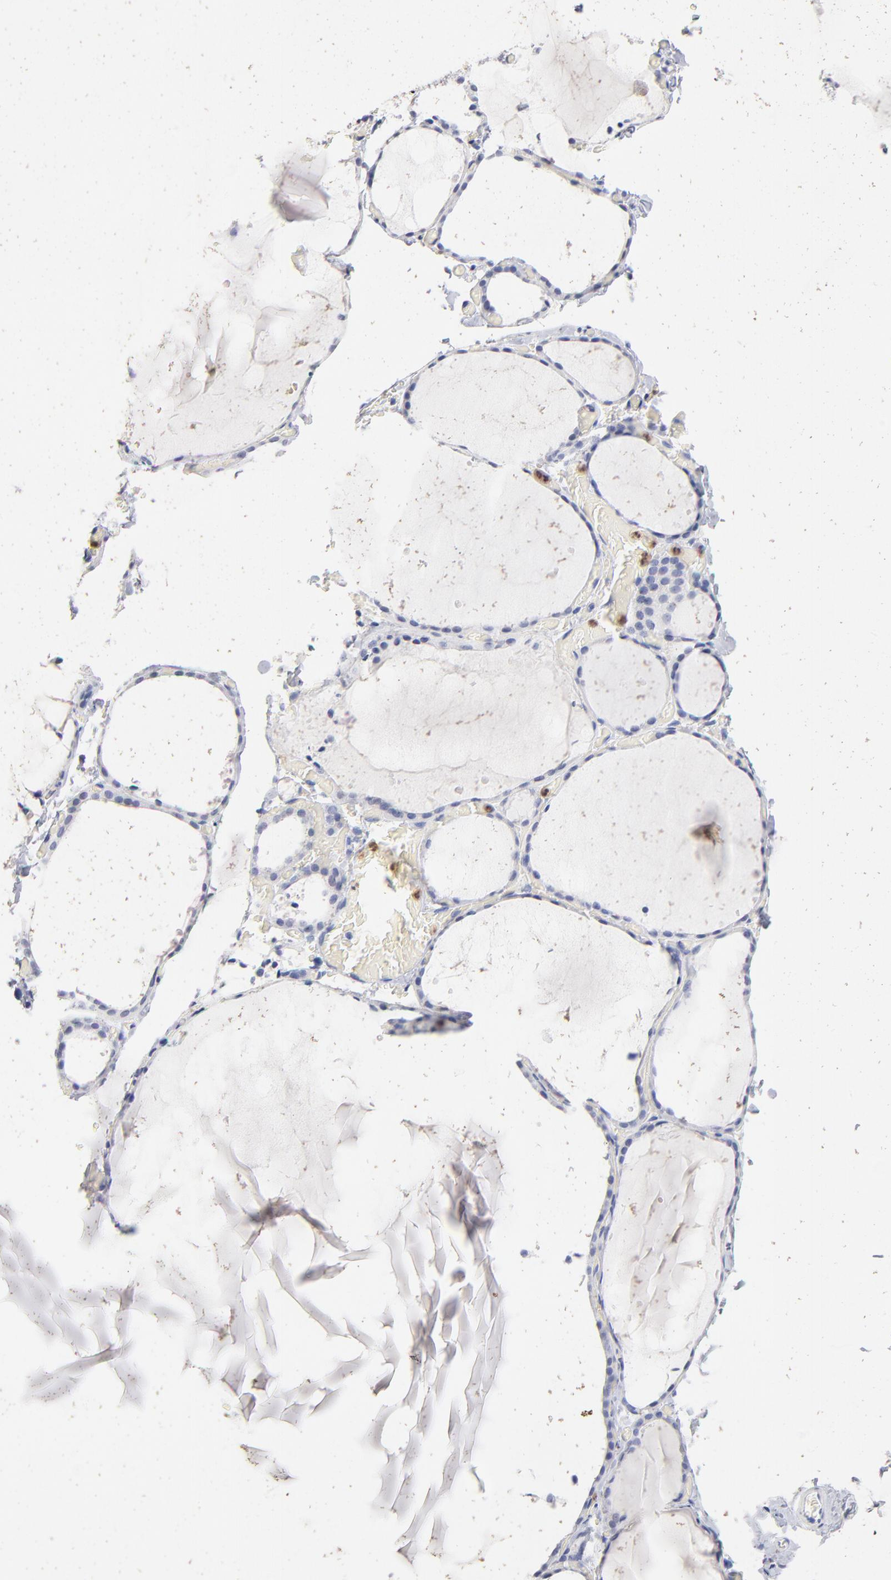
{"staining": {"intensity": "negative", "quantity": "none", "location": "none"}, "tissue": "thyroid gland", "cell_type": "Glandular cells", "image_type": "normal", "snomed": [{"axis": "morphology", "description": "Normal tissue, NOS"}, {"axis": "topography", "description": "Thyroid gland"}], "caption": "Immunohistochemistry of unremarkable human thyroid gland demonstrates no positivity in glandular cells.", "gene": "ARG1", "patient": {"sex": "female", "age": 22}}